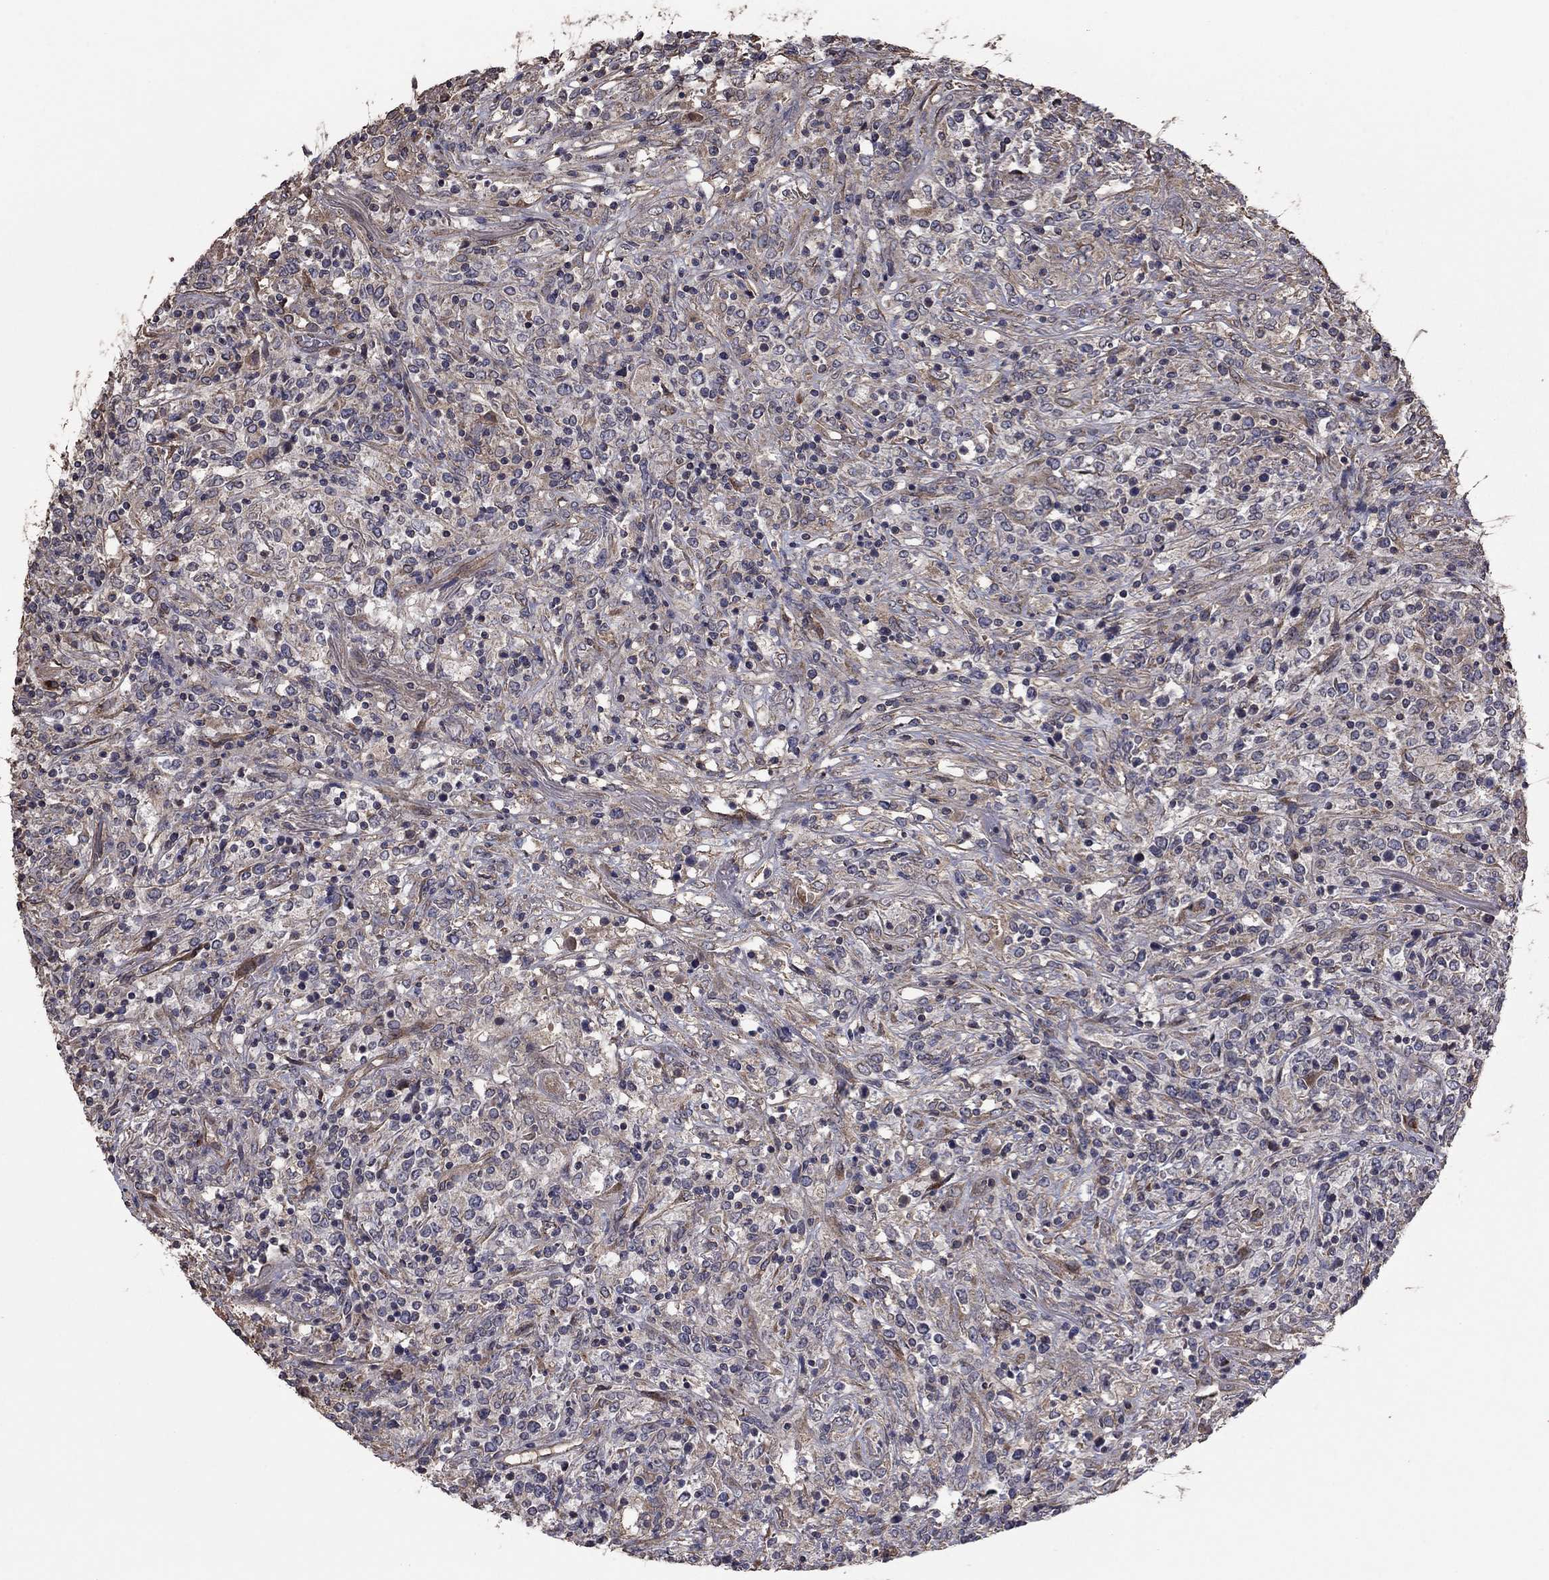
{"staining": {"intensity": "negative", "quantity": "none", "location": "none"}, "tissue": "lymphoma", "cell_type": "Tumor cells", "image_type": "cancer", "snomed": [{"axis": "morphology", "description": "Malignant lymphoma, non-Hodgkin's type, High grade"}, {"axis": "topography", "description": "Lung"}], "caption": "This is a photomicrograph of immunohistochemistry (IHC) staining of high-grade malignant lymphoma, non-Hodgkin's type, which shows no expression in tumor cells.", "gene": "FLT4", "patient": {"sex": "male", "age": 79}}